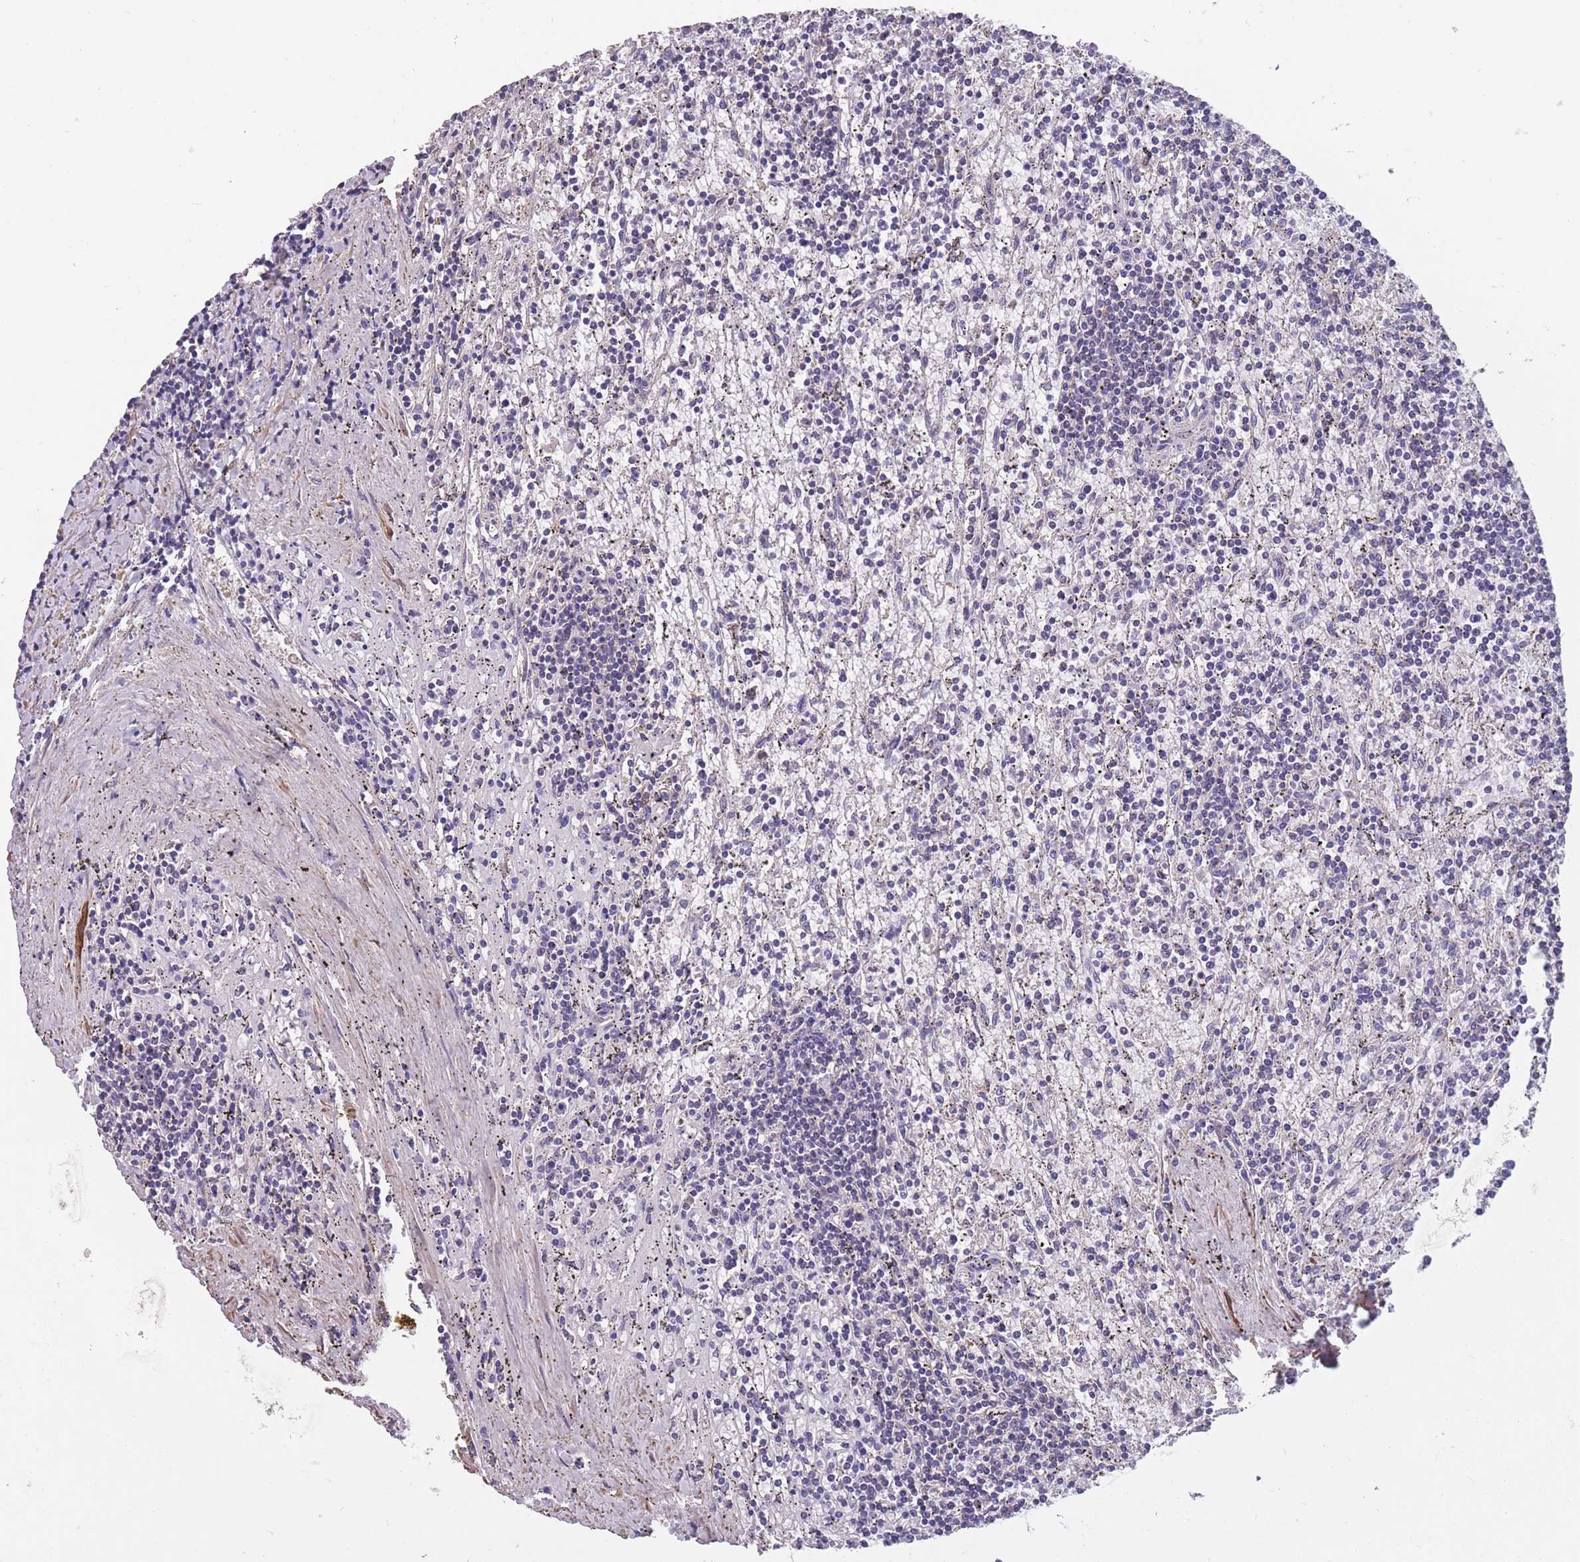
{"staining": {"intensity": "negative", "quantity": "none", "location": "none"}, "tissue": "lymphoma", "cell_type": "Tumor cells", "image_type": "cancer", "snomed": [{"axis": "morphology", "description": "Malignant lymphoma, non-Hodgkin's type, Low grade"}, {"axis": "topography", "description": "Spleen"}], "caption": "Immunohistochemical staining of malignant lymphoma, non-Hodgkin's type (low-grade) shows no significant expression in tumor cells.", "gene": "TOMM40L", "patient": {"sex": "male", "age": 76}}